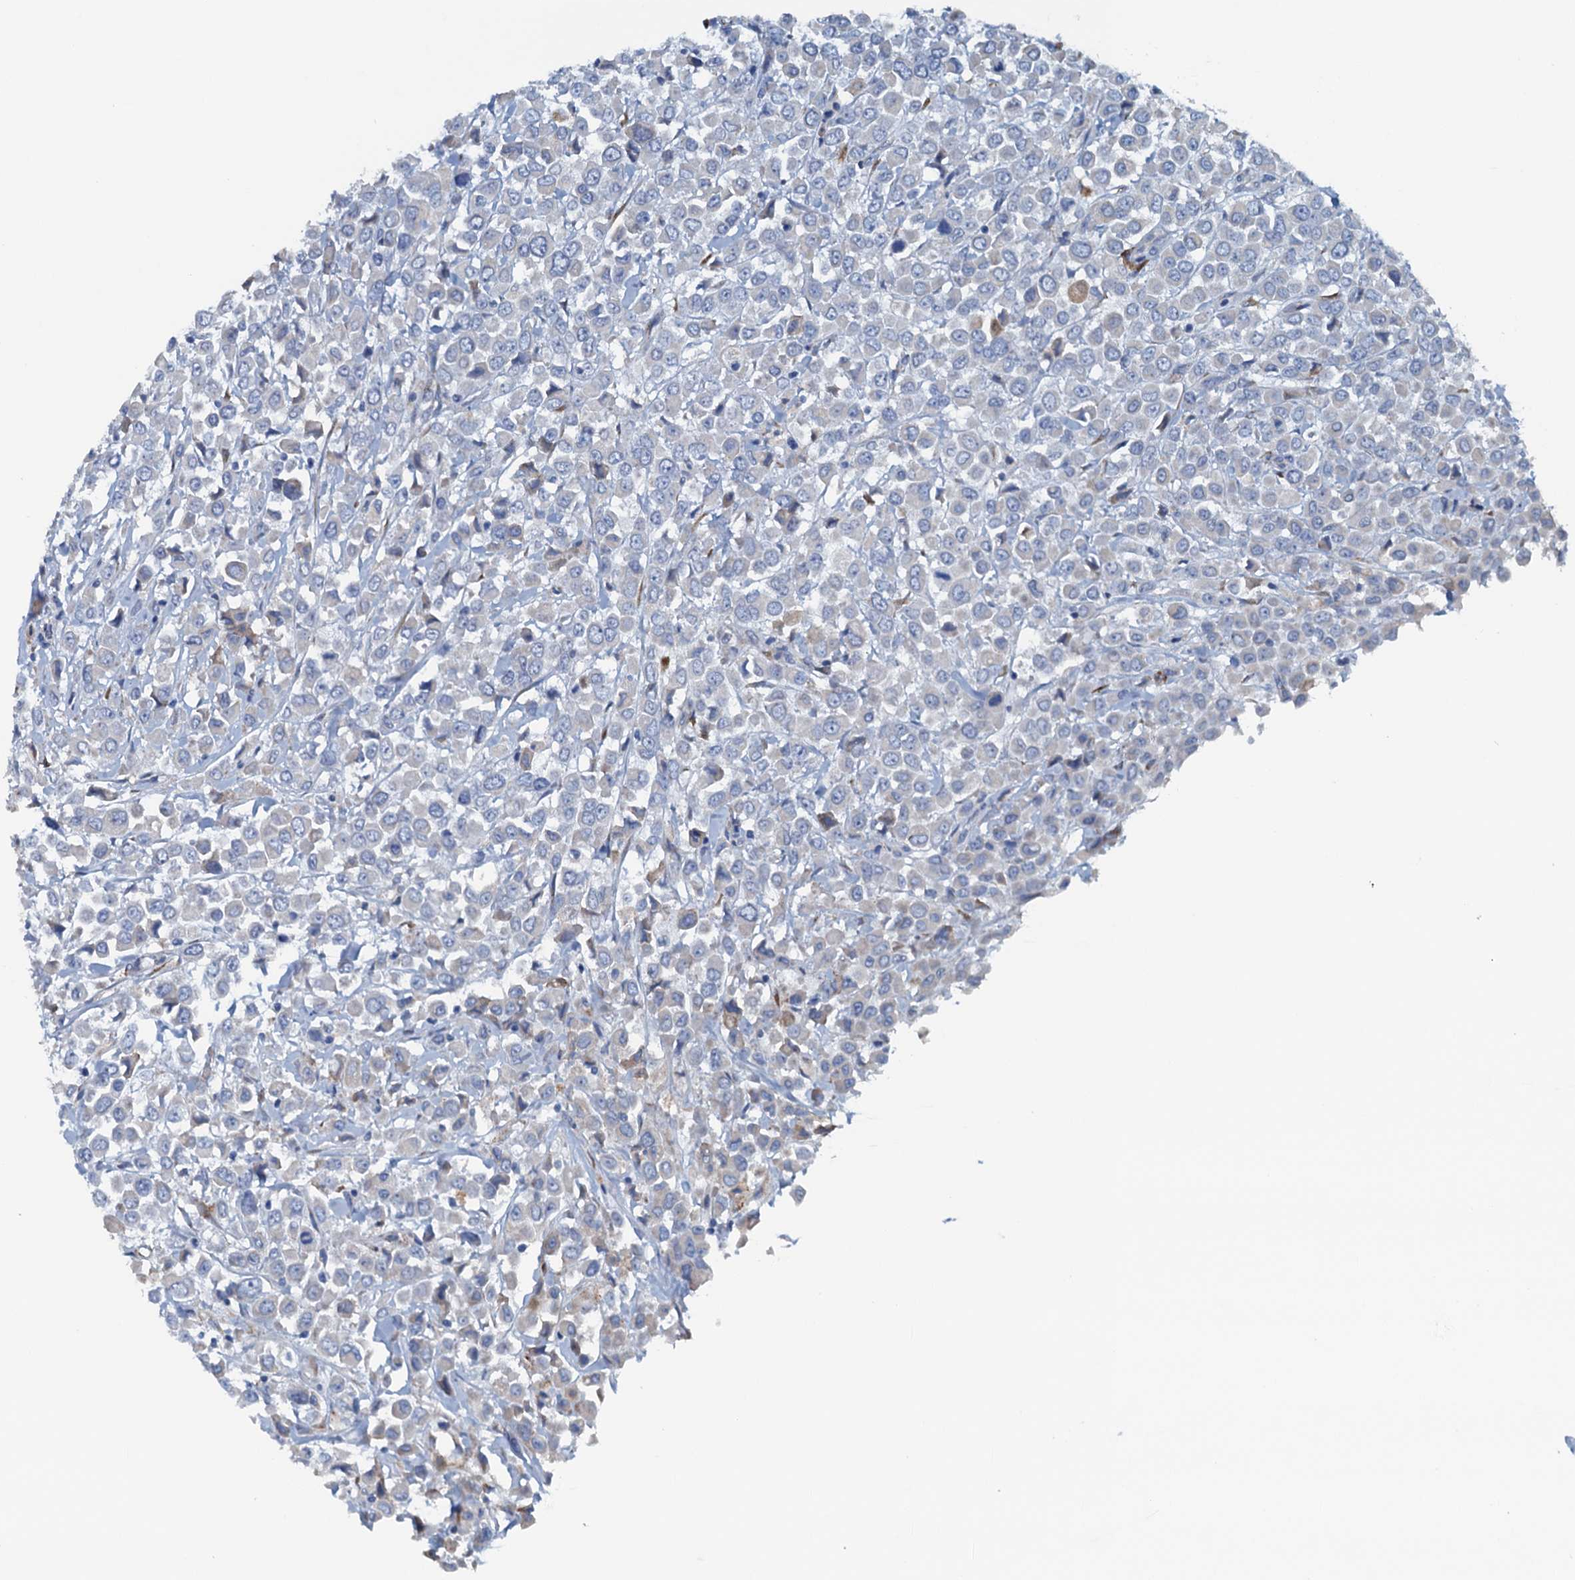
{"staining": {"intensity": "negative", "quantity": "none", "location": "none"}, "tissue": "breast cancer", "cell_type": "Tumor cells", "image_type": "cancer", "snomed": [{"axis": "morphology", "description": "Duct carcinoma"}, {"axis": "topography", "description": "Breast"}], "caption": "This is an immunohistochemistry (IHC) histopathology image of human breast cancer. There is no positivity in tumor cells.", "gene": "CBLIF", "patient": {"sex": "female", "age": 61}}